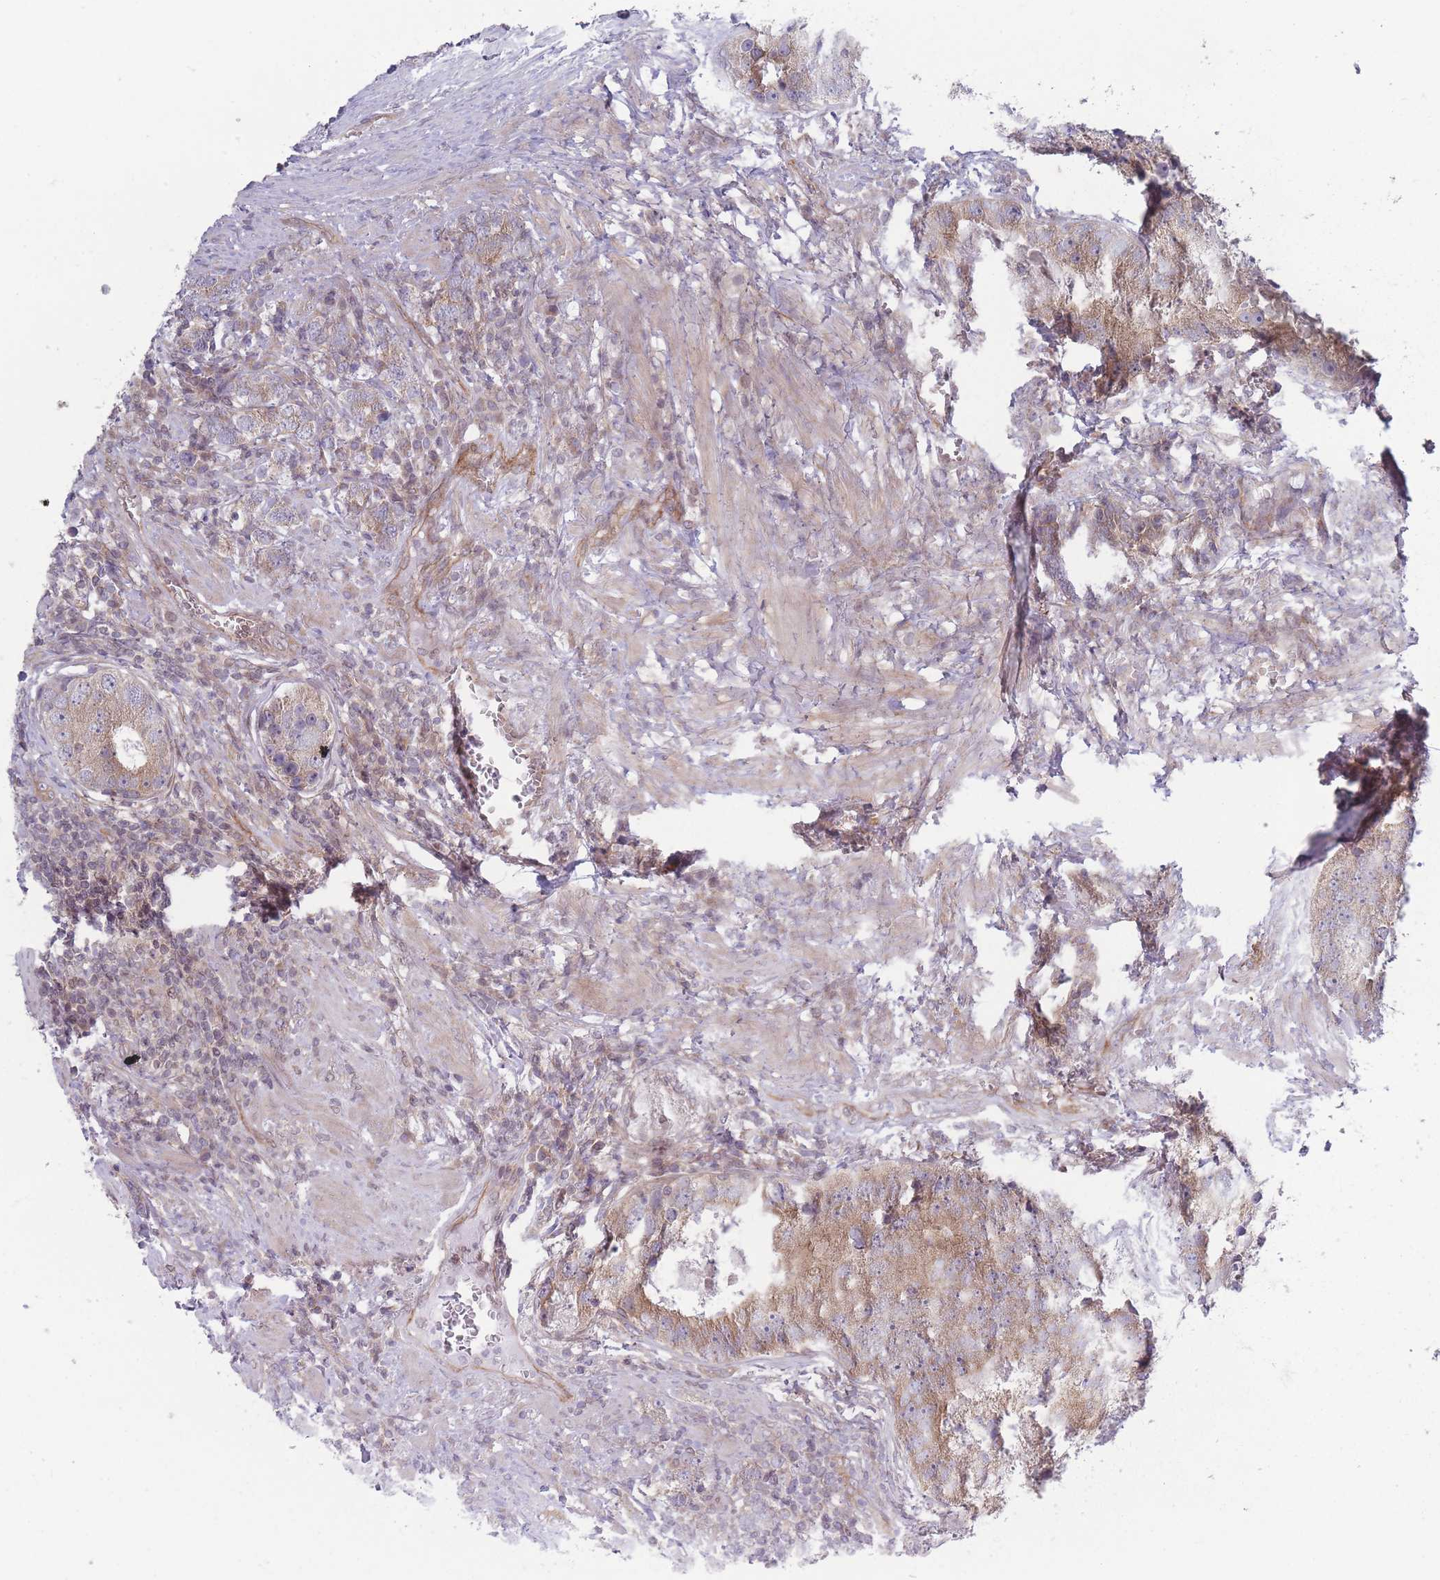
{"staining": {"intensity": "moderate", "quantity": ">75%", "location": "cytoplasmic/membranous"}, "tissue": "prostate cancer", "cell_type": "Tumor cells", "image_type": "cancer", "snomed": [{"axis": "morphology", "description": "Adenocarcinoma, High grade"}, {"axis": "topography", "description": "Prostate"}], "caption": "Tumor cells exhibit medium levels of moderate cytoplasmic/membranous positivity in approximately >75% of cells in human prostate cancer. Immunohistochemistry (ihc) stains the protein in brown and the nuclei are stained blue.", "gene": "VRK2", "patient": {"sex": "male", "age": 71}}